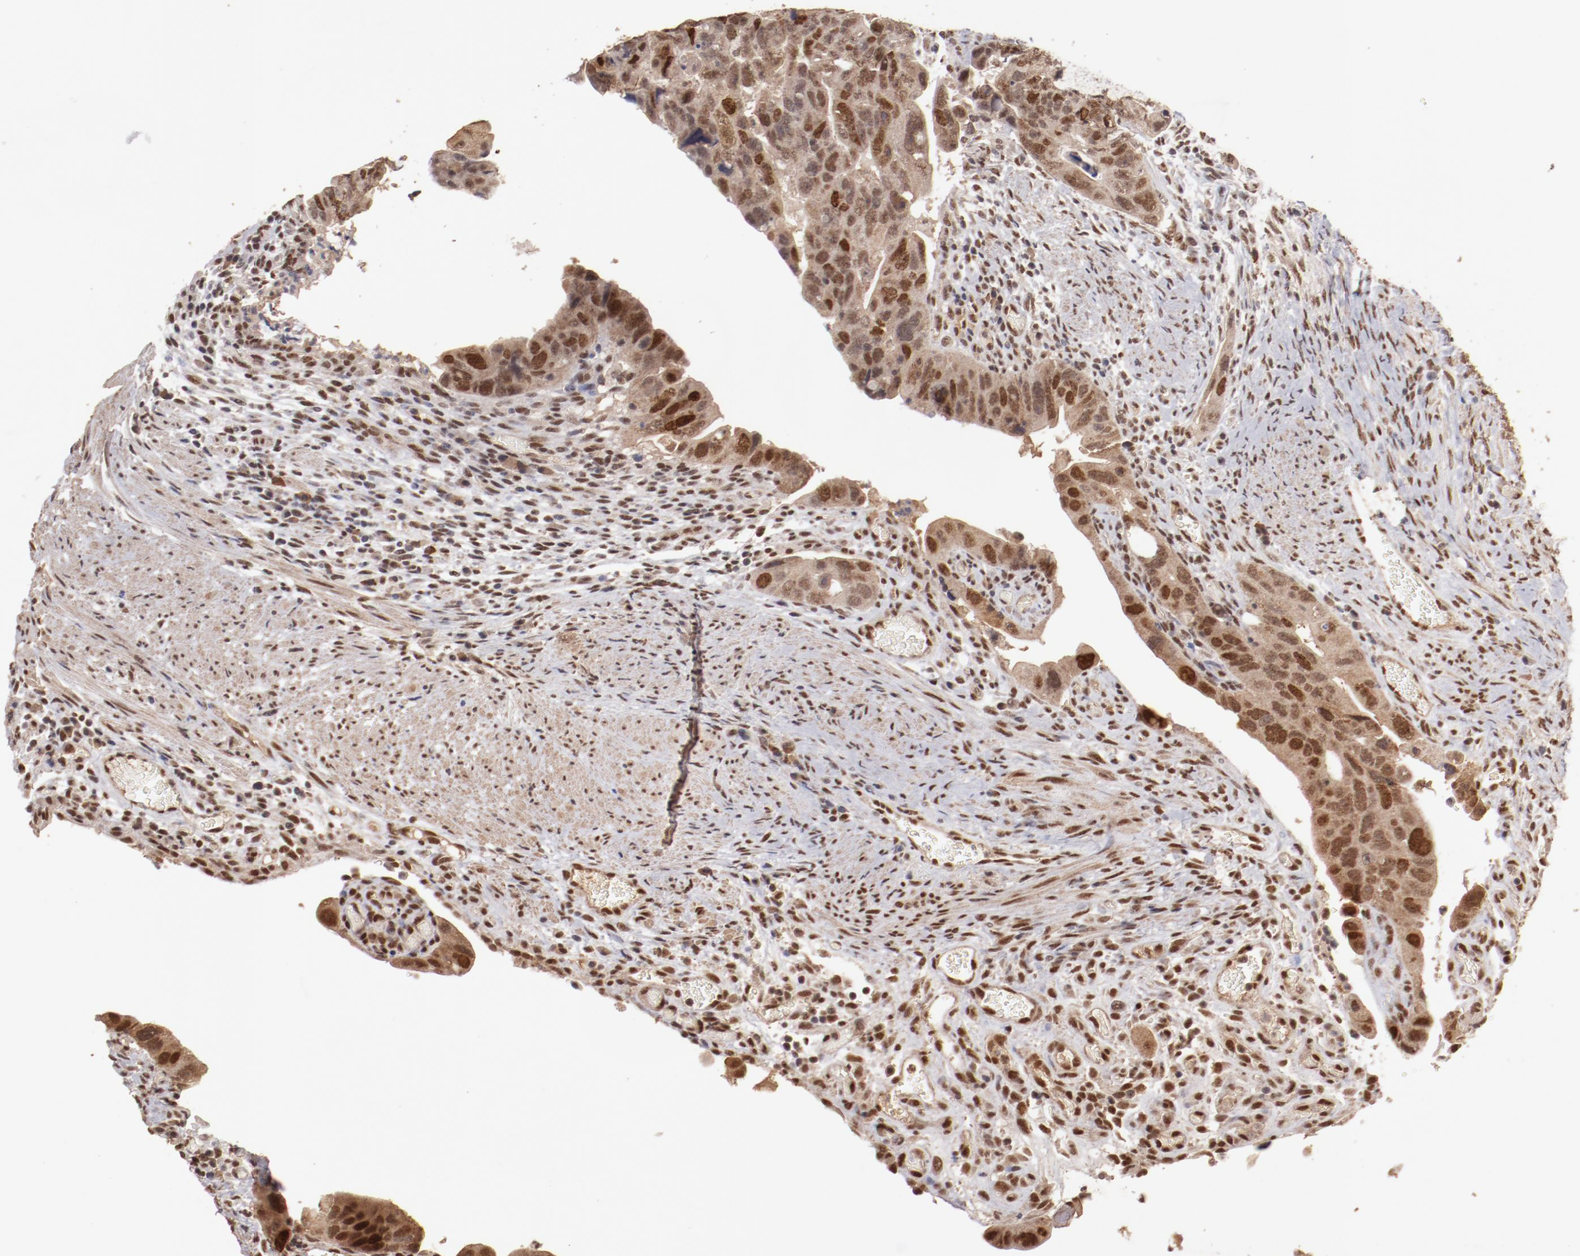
{"staining": {"intensity": "moderate", "quantity": ">75%", "location": "cytoplasmic/membranous,nuclear"}, "tissue": "colorectal cancer", "cell_type": "Tumor cells", "image_type": "cancer", "snomed": [{"axis": "morphology", "description": "Adenocarcinoma, NOS"}, {"axis": "topography", "description": "Rectum"}], "caption": "Immunohistochemical staining of colorectal adenocarcinoma demonstrates medium levels of moderate cytoplasmic/membranous and nuclear protein expression in approximately >75% of tumor cells. The staining was performed using DAB to visualize the protein expression in brown, while the nuclei were stained in blue with hematoxylin (Magnification: 20x).", "gene": "CLOCK", "patient": {"sex": "male", "age": 53}}